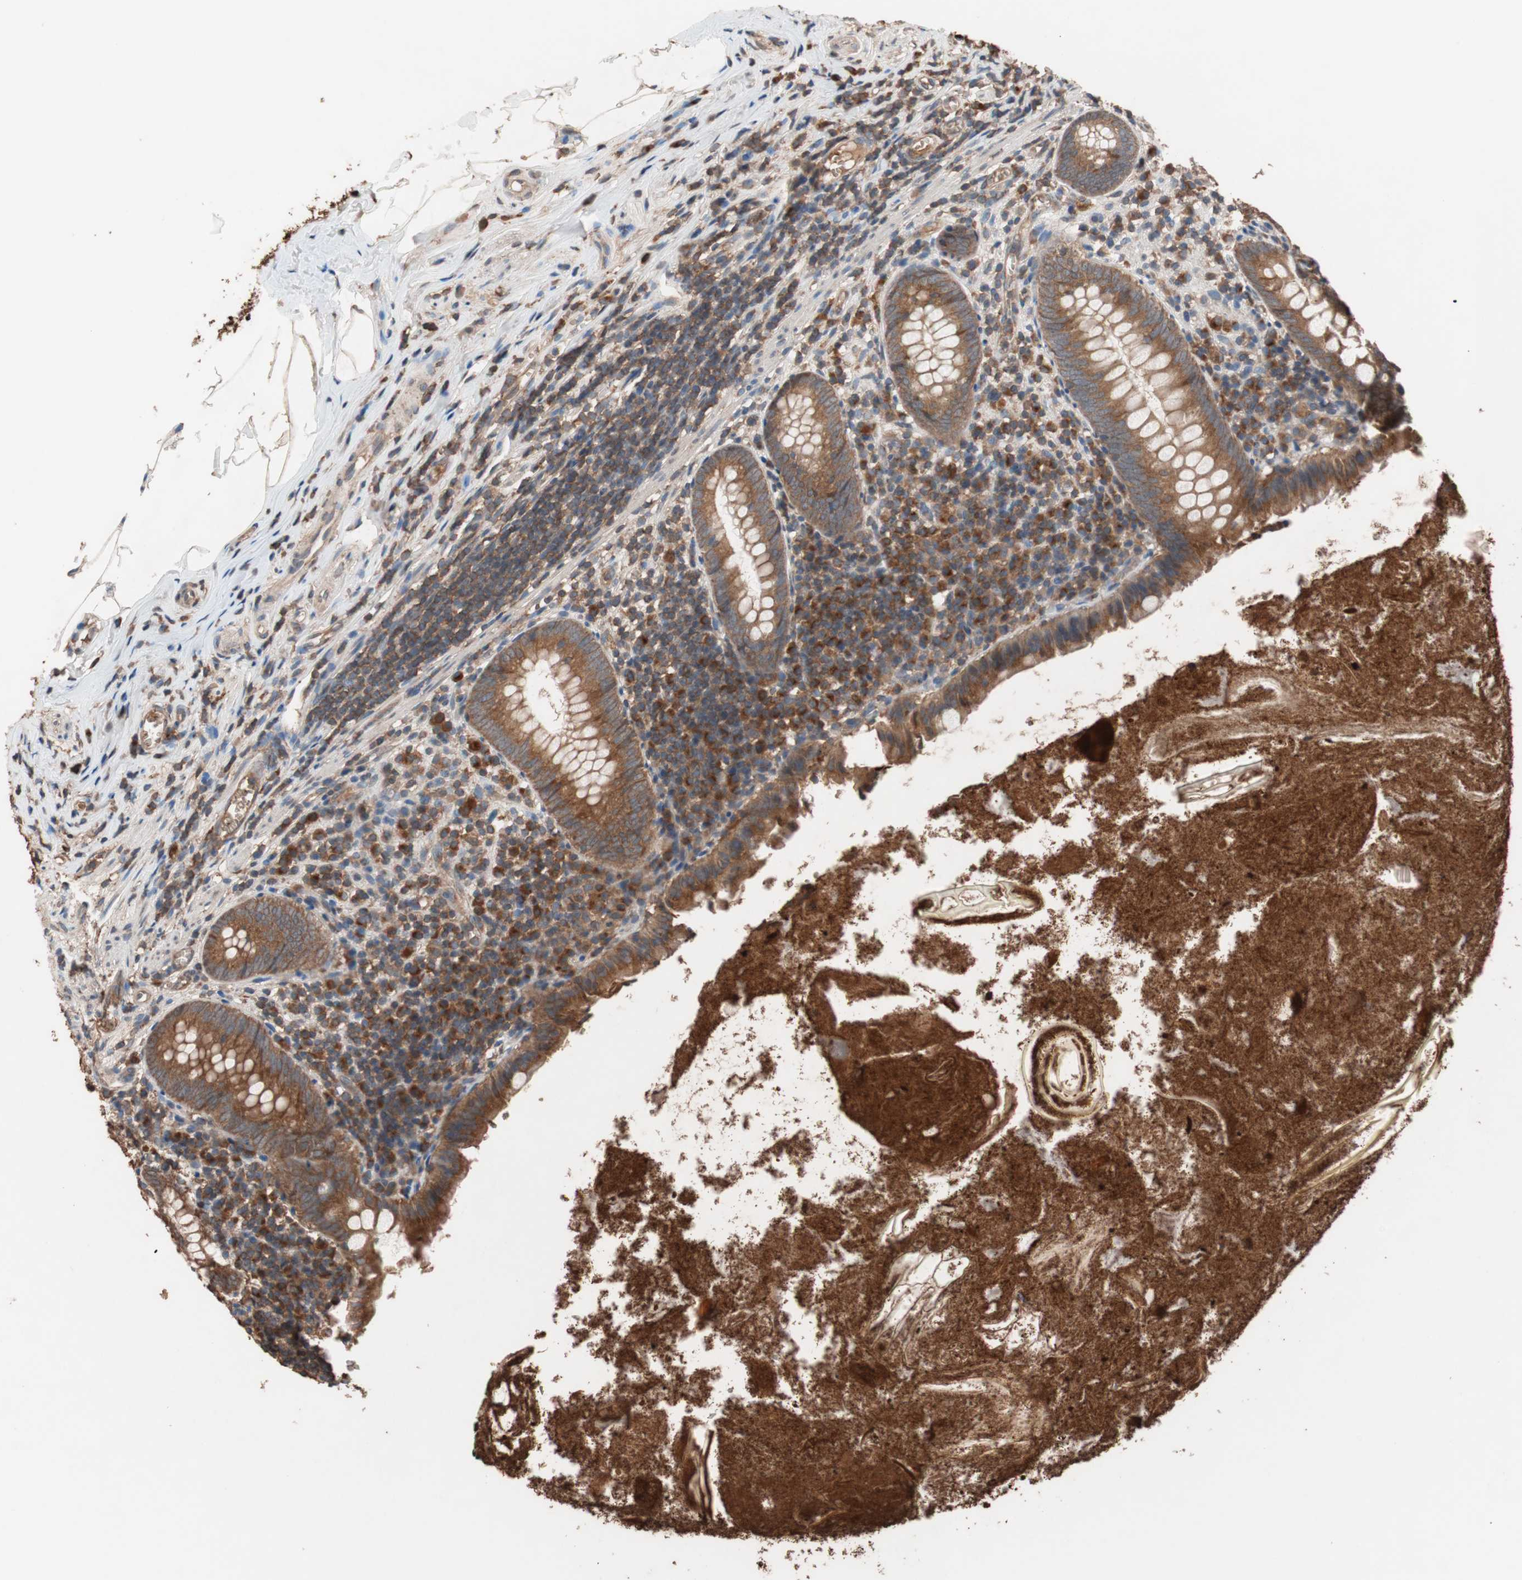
{"staining": {"intensity": "strong", "quantity": ">75%", "location": "cytoplasmic/membranous"}, "tissue": "appendix", "cell_type": "Glandular cells", "image_type": "normal", "snomed": [{"axis": "morphology", "description": "Normal tissue, NOS"}, {"axis": "topography", "description": "Appendix"}], "caption": "DAB (3,3'-diaminobenzidine) immunohistochemical staining of benign human appendix reveals strong cytoplasmic/membranous protein staining in about >75% of glandular cells.", "gene": "GLYCTK", "patient": {"sex": "male", "age": 52}}